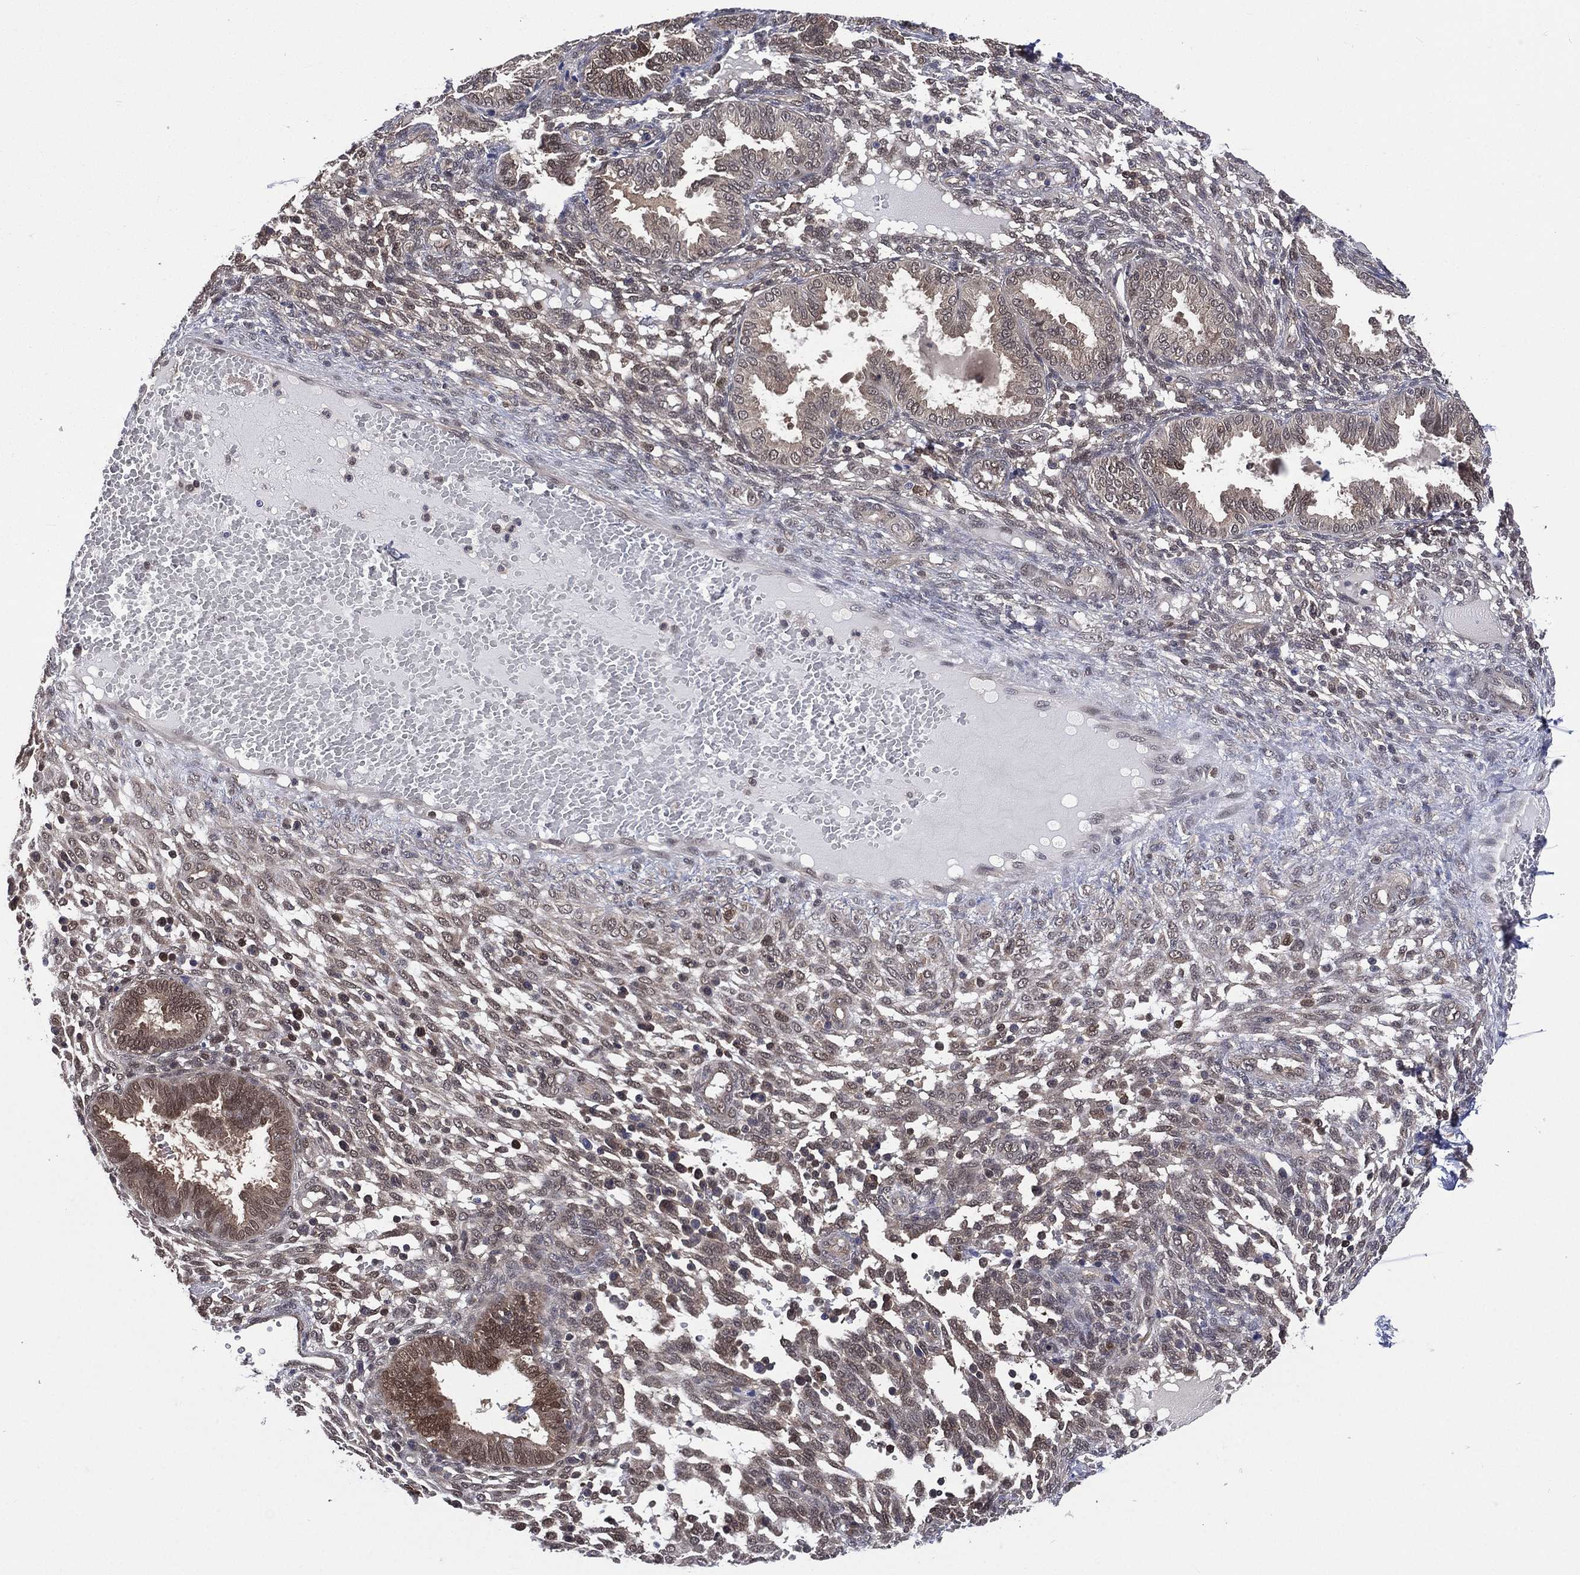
{"staining": {"intensity": "moderate", "quantity": "<25%", "location": "nuclear"}, "tissue": "endometrium", "cell_type": "Cells in endometrial stroma", "image_type": "normal", "snomed": [{"axis": "morphology", "description": "Normal tissue, NOS"}, {"axis": "topography", "description": "Endometrium"}], "caption": "Protein expression analysis of benign human endometrium reveals moderate nuclear expression in about <25% of cells in endometrial stroma. (DAB IHC, brown staining for protein, blue staining for nuclei).", "gene": "MTAP", "patient": {"sex": "female", "age": 42}}